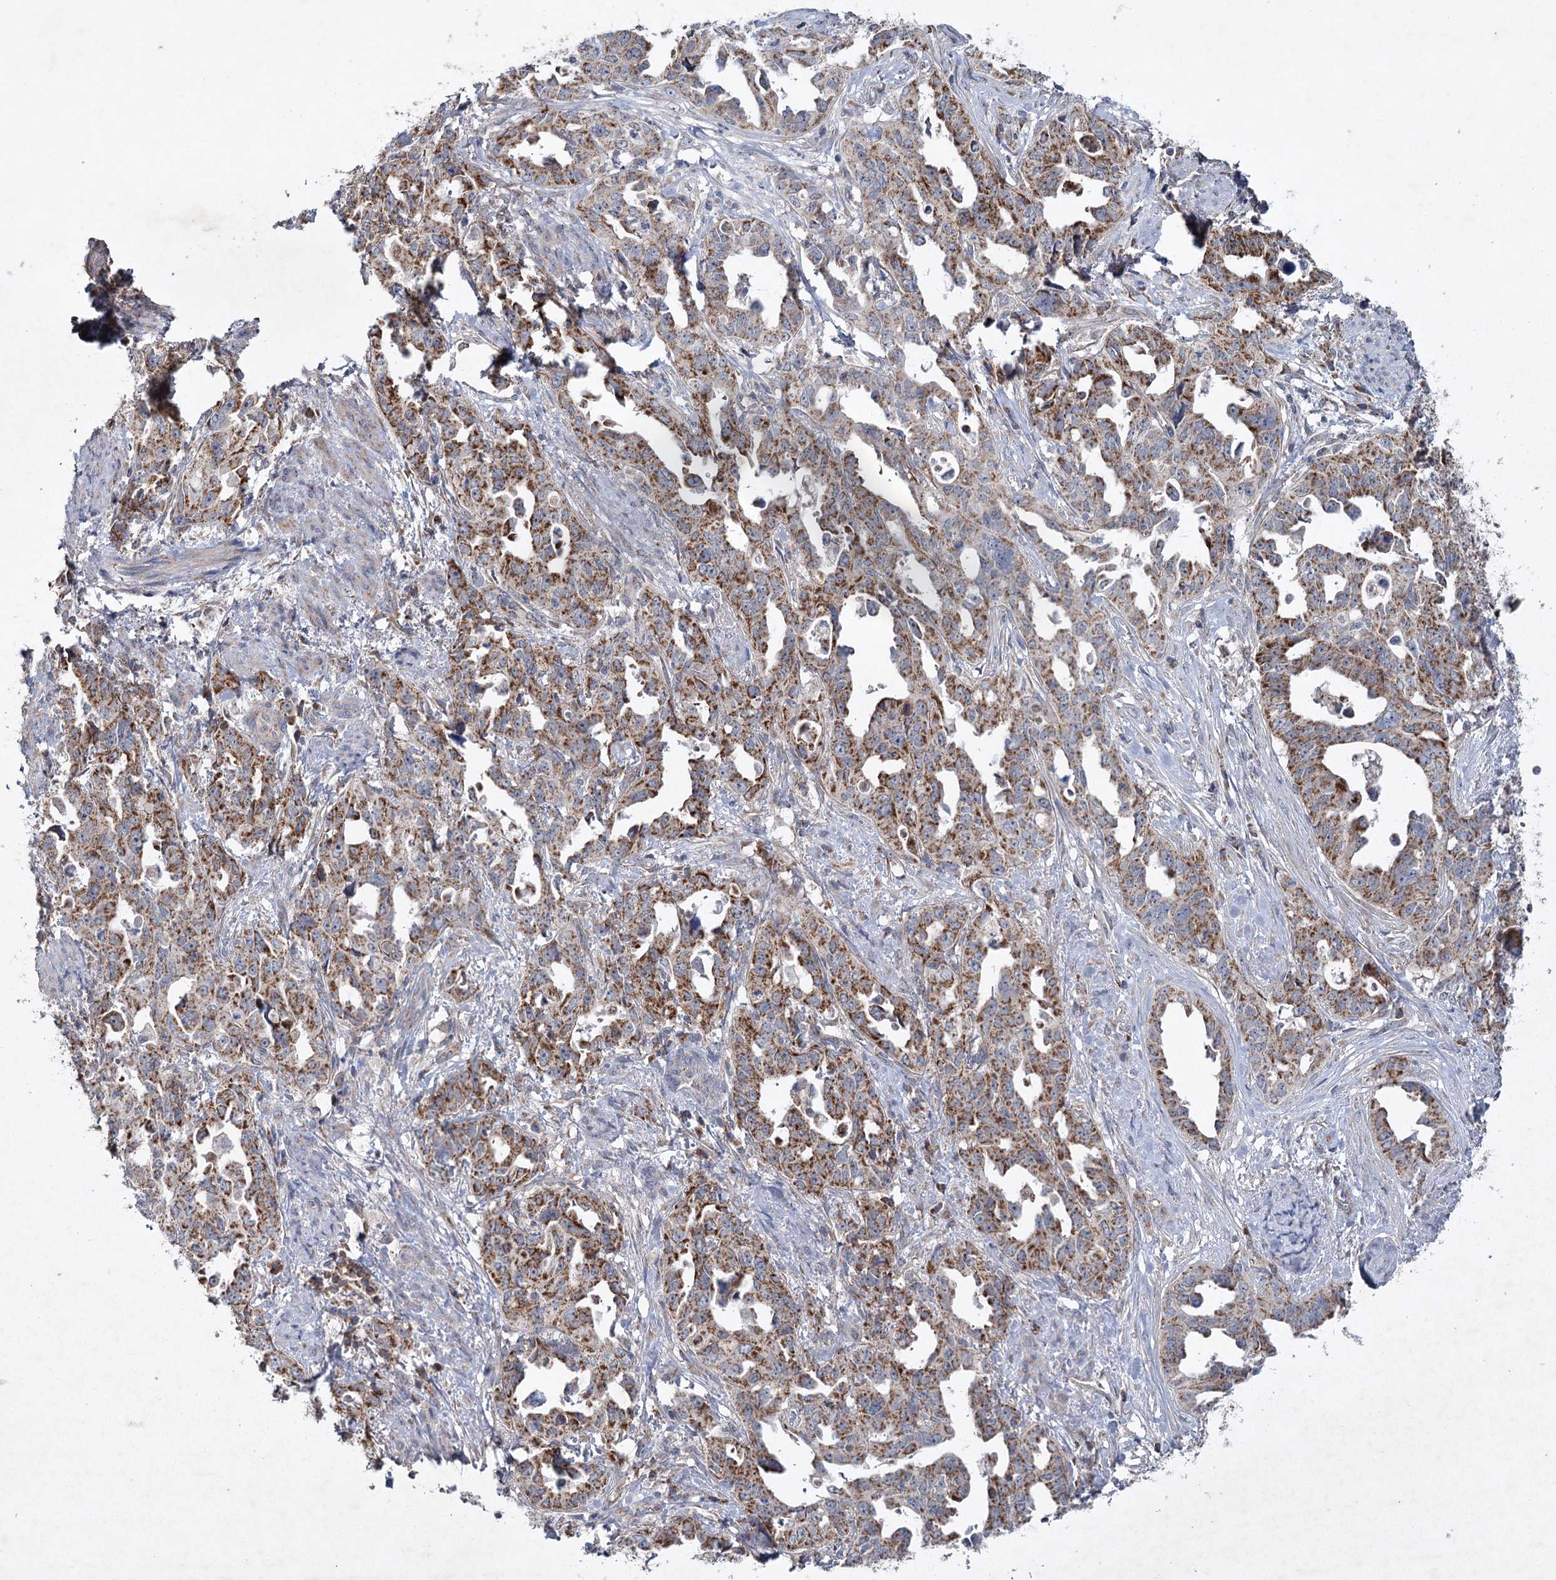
{"staining": {"intensity": "strong", "quantity": ">75%", "location": "cytoplasmic/membranous"}, "tissue": "endometrial cancer", "cell_type": "Tumor cells", "image_type": "cancer", "snomed": [{"axis": "morphology", "description": "Adenocarcinoma, NOS"}, {"axis": "topography", "description": "Endometrium"}], "caption": "High-magnification brightfield microscopy of endometrial cancer (adenocarcinoma) stained with DAB (3,3'-diaminobenzidine) (brown) and counterstained with hematoxylin (blue). tumor cells exhibit strong cytoplasmic/membranous expression is identified in about>75% of cells. The staining is performed using DAB (3,3'-diaminobenzidine) brown chromogen to label protein expression. The nuclei are counter-stained blue using hematoxylin.", "gene": "MRPL44", "patient": {"sex": "female", "age": 65}}